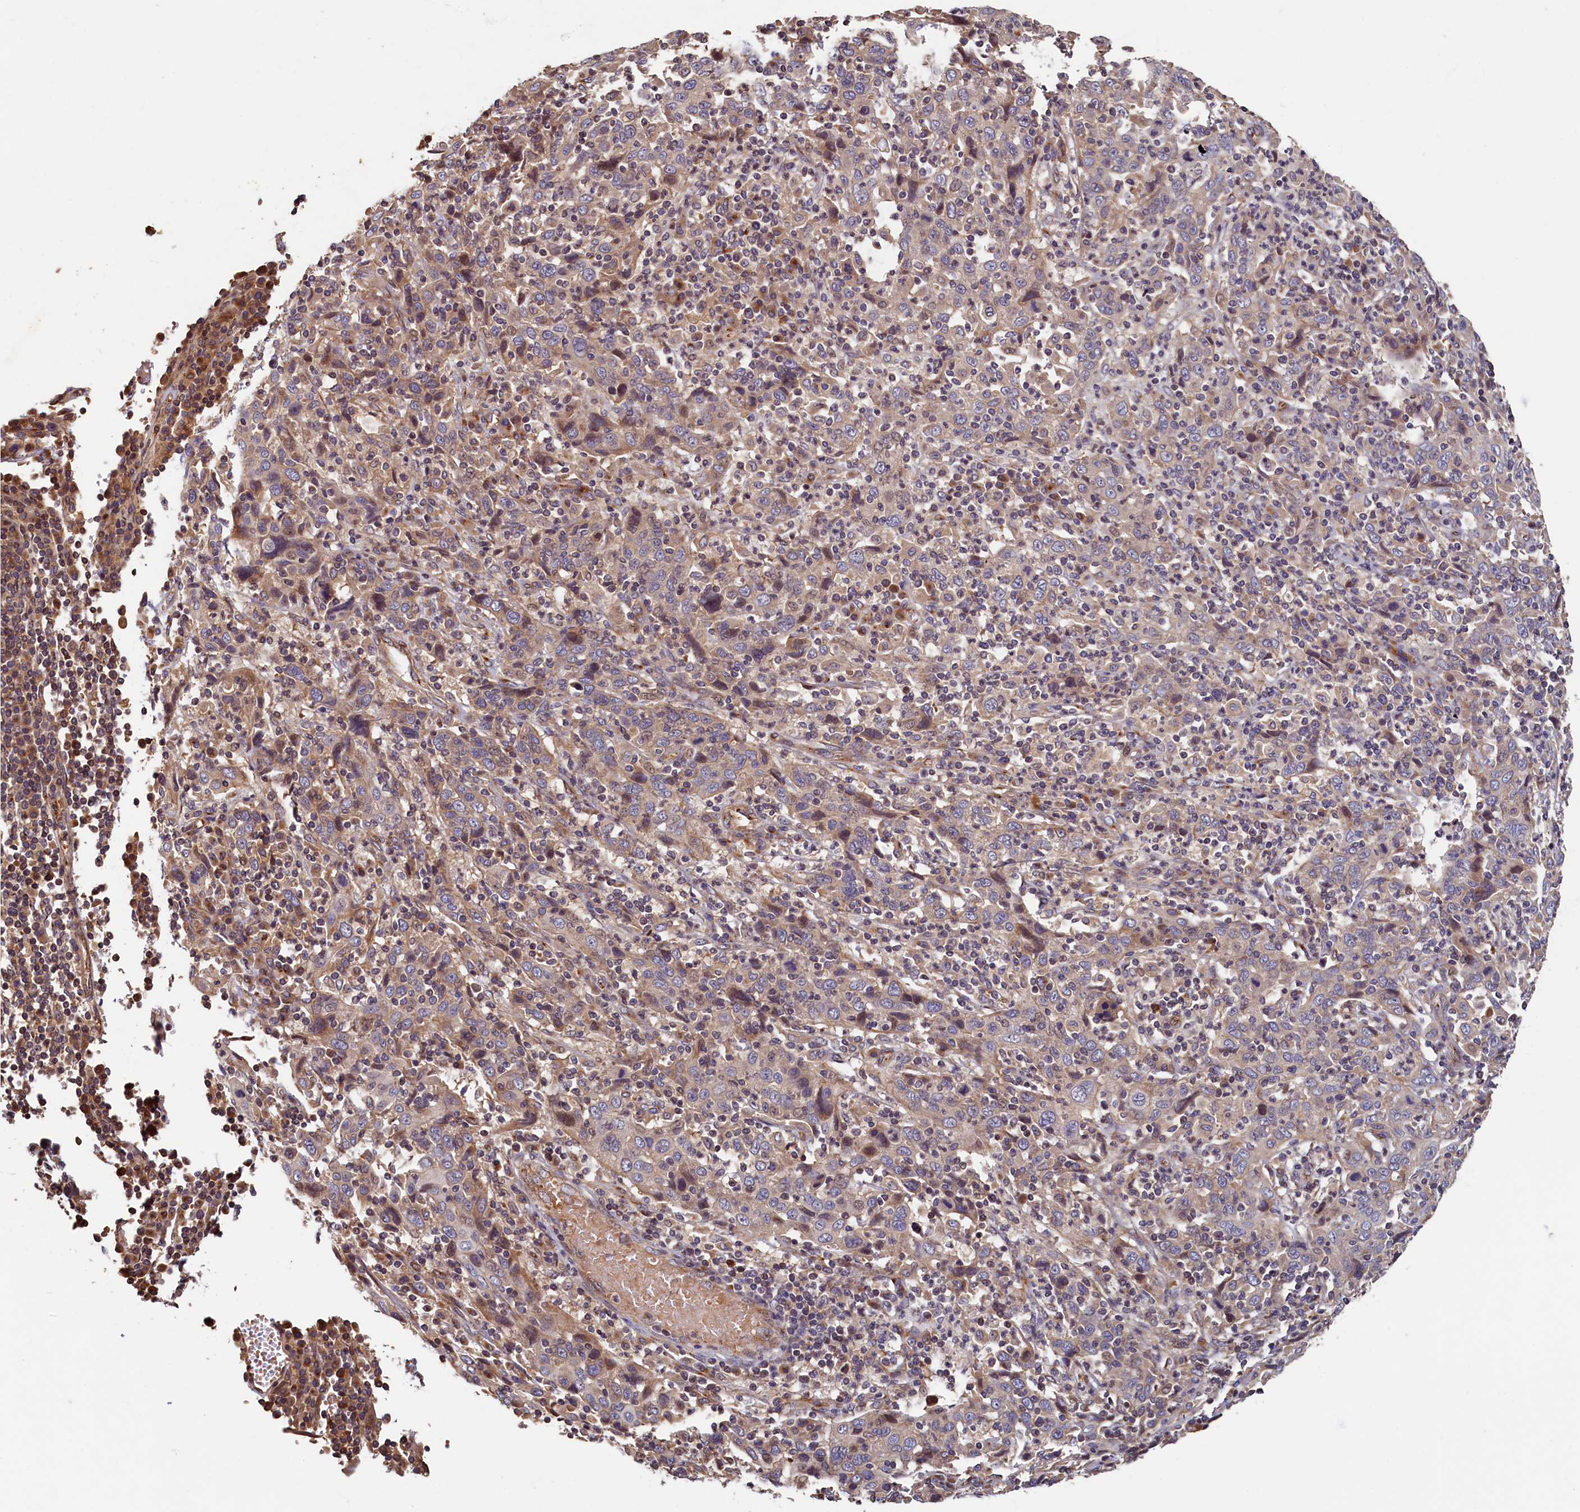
{"staining": {"intensity": "weak", "quantity": "25%-75%", "location": "cytoplasmic/membranous"}, "tissue": "cervical cancer", "cell_type": "Tumor cells", "image_type": "cancer", "snomed": [{"axis": "morphology", "description": "Squamous cell carcinoma, NOS"}, {"axis": "topography", "description": "Cervix"}], "caption": "A brown stain shows weak cytoplasmic/membranous expression of a protein in human squamous cell carcinoma (cervical) tumor cells. (DAB IHC, brown staining for protein, blue staining for nuclei).", "gene": "TMEM181", "patient": {"sex": "female", "age": 46}}